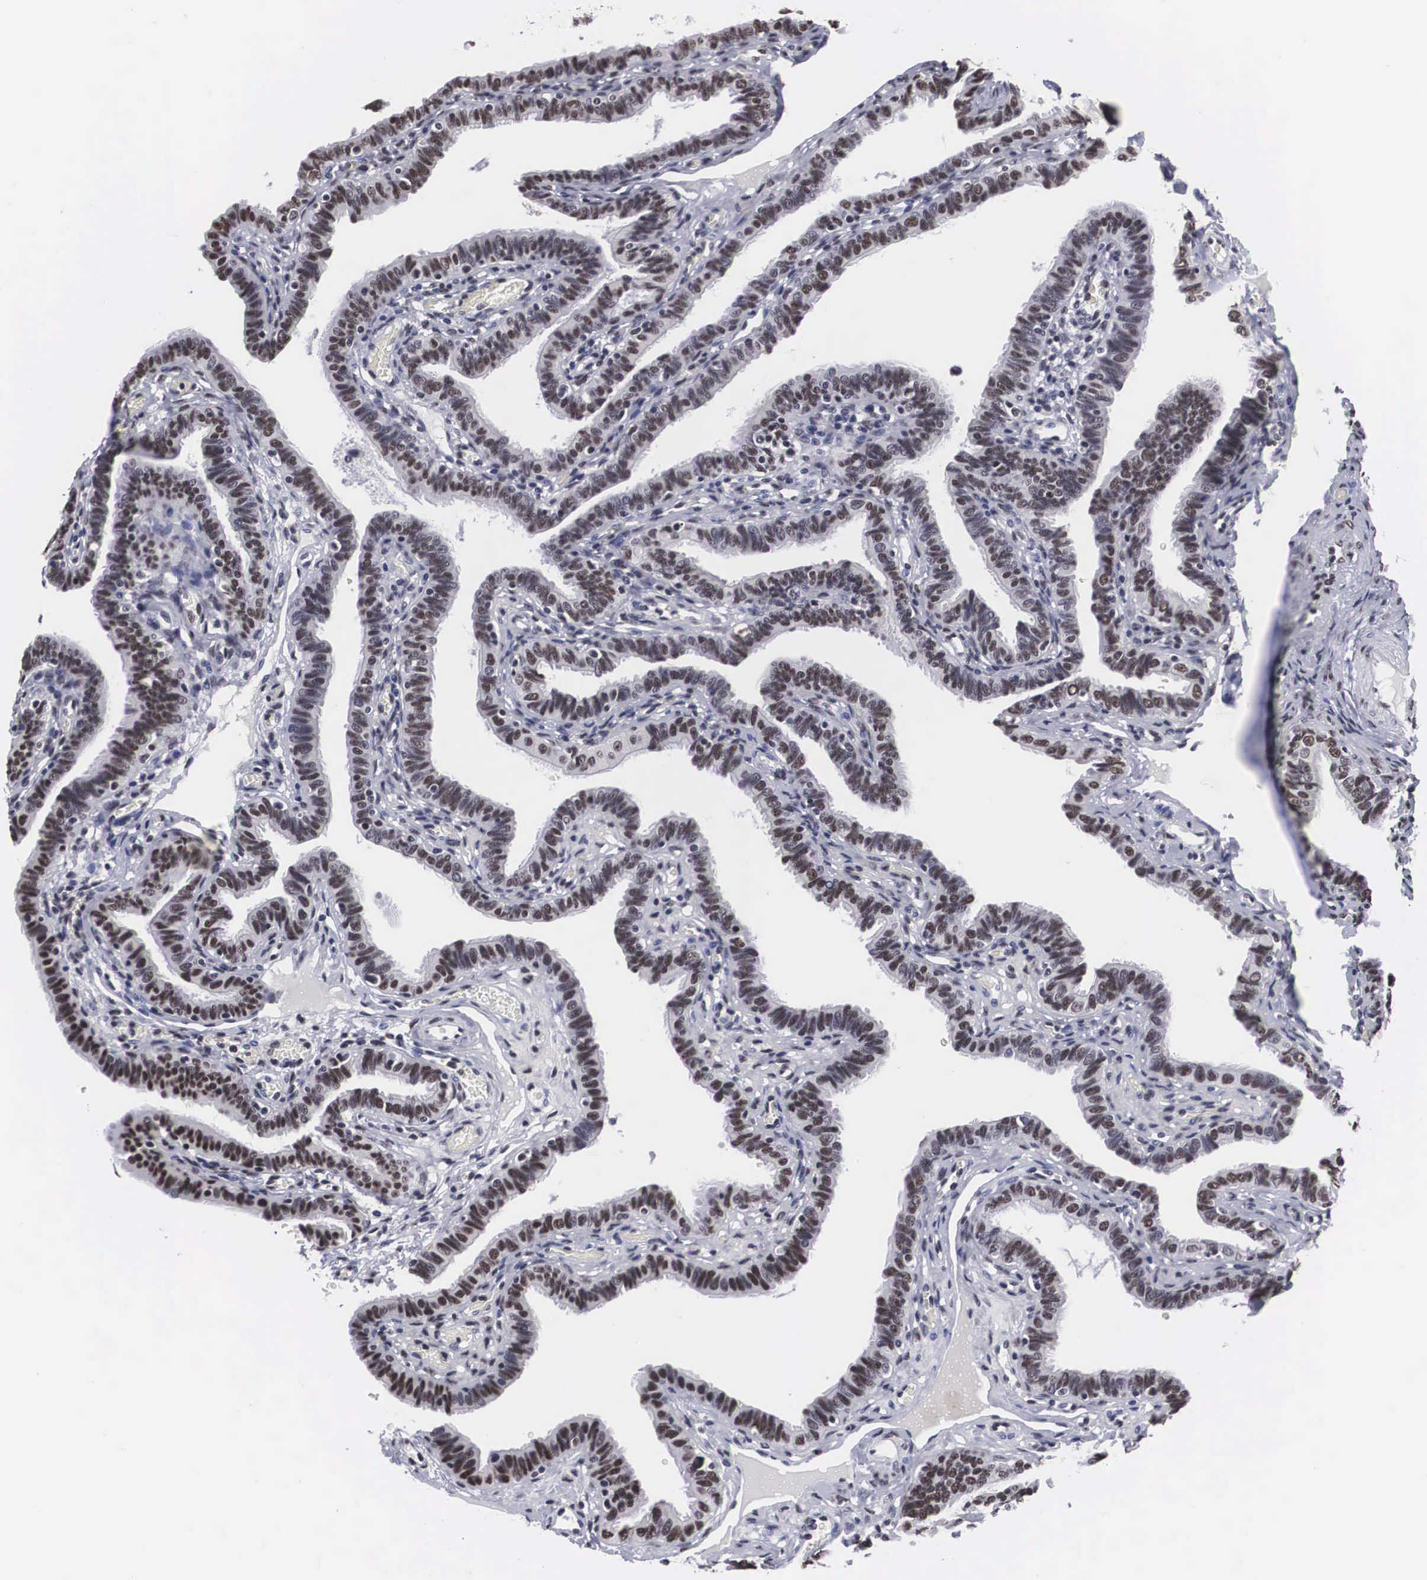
{"staining": {"intensity": "moderate", "quantity": ">75%", "location": "nuclear"}, "tissue": "fallopian tube", "cell_type": "Glandular cells", "image_type": "normal", "snomed": [{"axis": "morphology", "description": "Normal tissue, NOS"}, {"axis": "topography", "description": "Fallopian tube"}], "caption": "A micrograph showing moderate nuclear expression in about >75% of glandular cells in unremarkable fallopian tube, as visualized by brown immunohistochemical staining.", "gene": "ACIN1", "patient": {"sex": "female", "age": 38}}